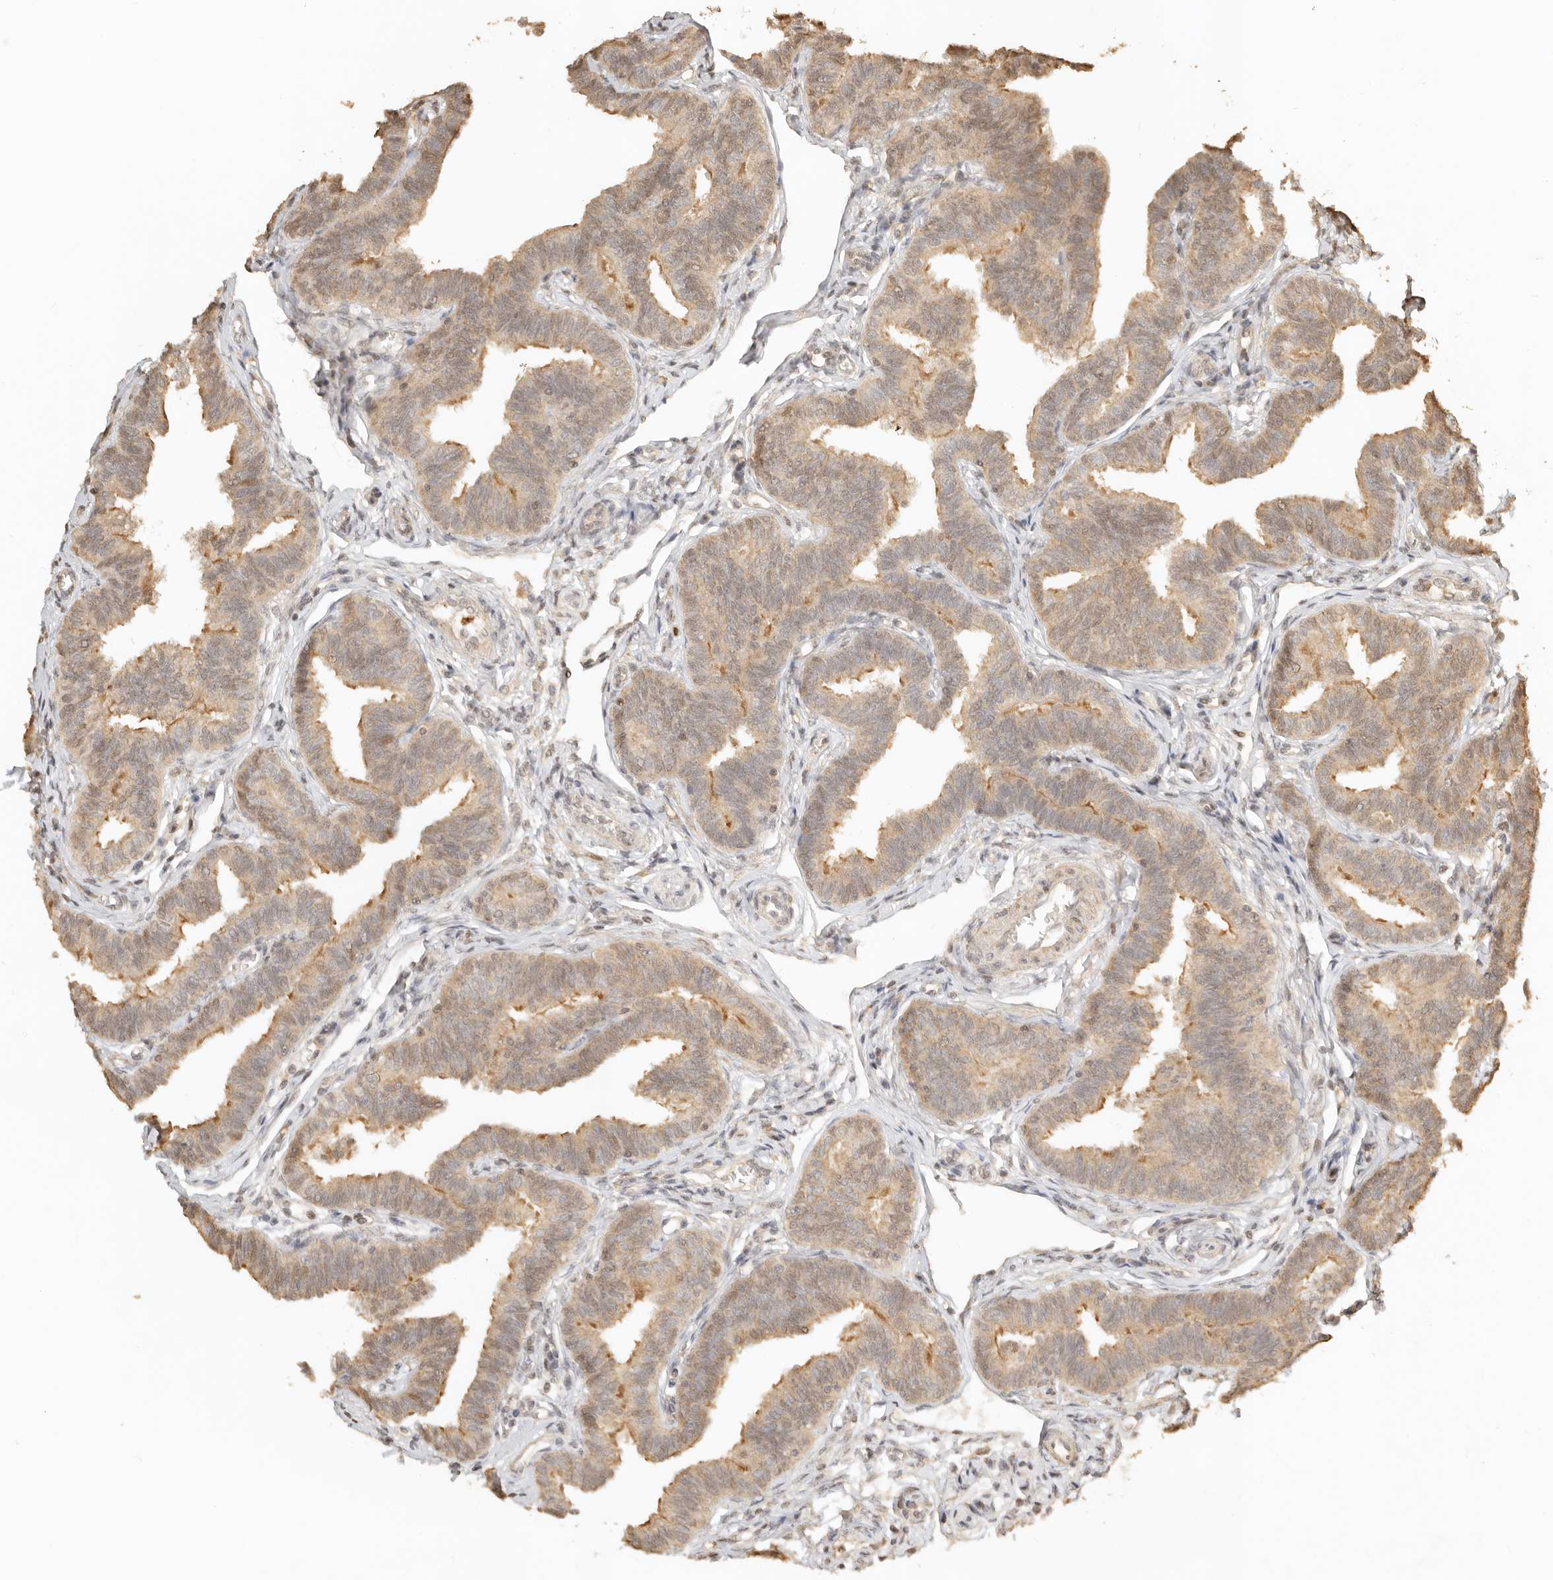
{"staining": {"intensity": "moderate", "quantity": ">75%", "location": "cytoplasmic/membranous,nuclear"}, "tissue": "fallopian tube", "cell_type": "Glandular cells", "image_type": "normal", "snomed": [{"axis": "morphology", "description": "Normal tissue, NOS"}, {"axis": "topography", "description": "Fallopian tube"}, {"axis": "topography", "description": "Ovary"}], "caption": "A medium amount of moderate cytoplasmic/membranous,nuclear staining is present in about >75% of glandular cells in benign fallopian tube. Using DAB (3,3'-diaminobenzidine) (brown) and hematoxylin (blue) stains, captured at high magnification using brightfield microscopy.", "gene": "KIF2B", "patient": {"sex": "female", "age": 23}}